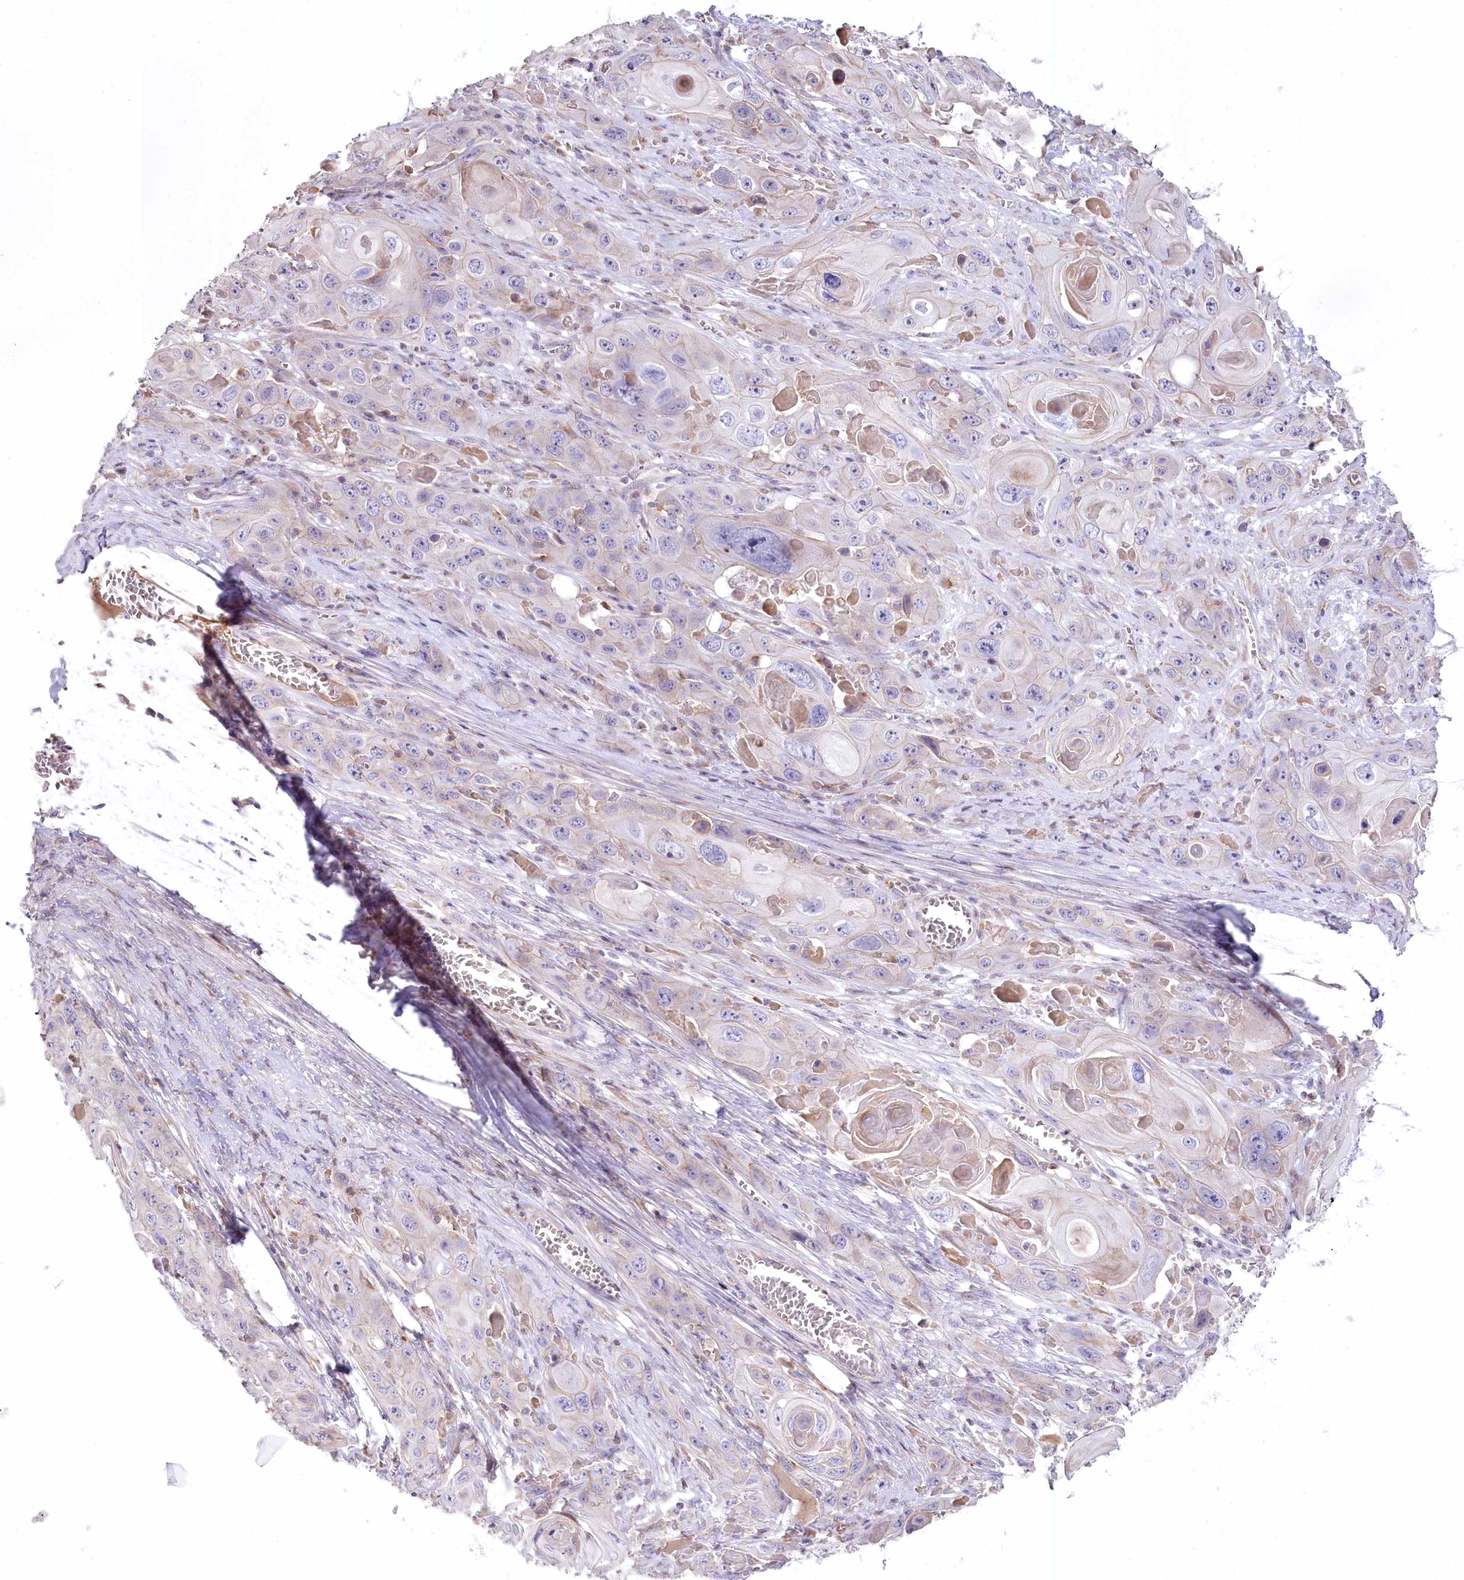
{"staining": {"intensity": "negative", "quantity": "none", "location": "none"}, "tissue": "skin cancer", "cell_type": "Tumor cells", "image_type": "cancer", "snomed": [{"axis": "morphology", "description": "Squamous cell carcinoma, NOS"}, {"axis": "topography", "description": "Skin"}], "caption": "Tumor cells are negative for protein expression in human skin cancer.", "gene": "SLC6A11", "patient": {"sex": "male", "age": 55}}